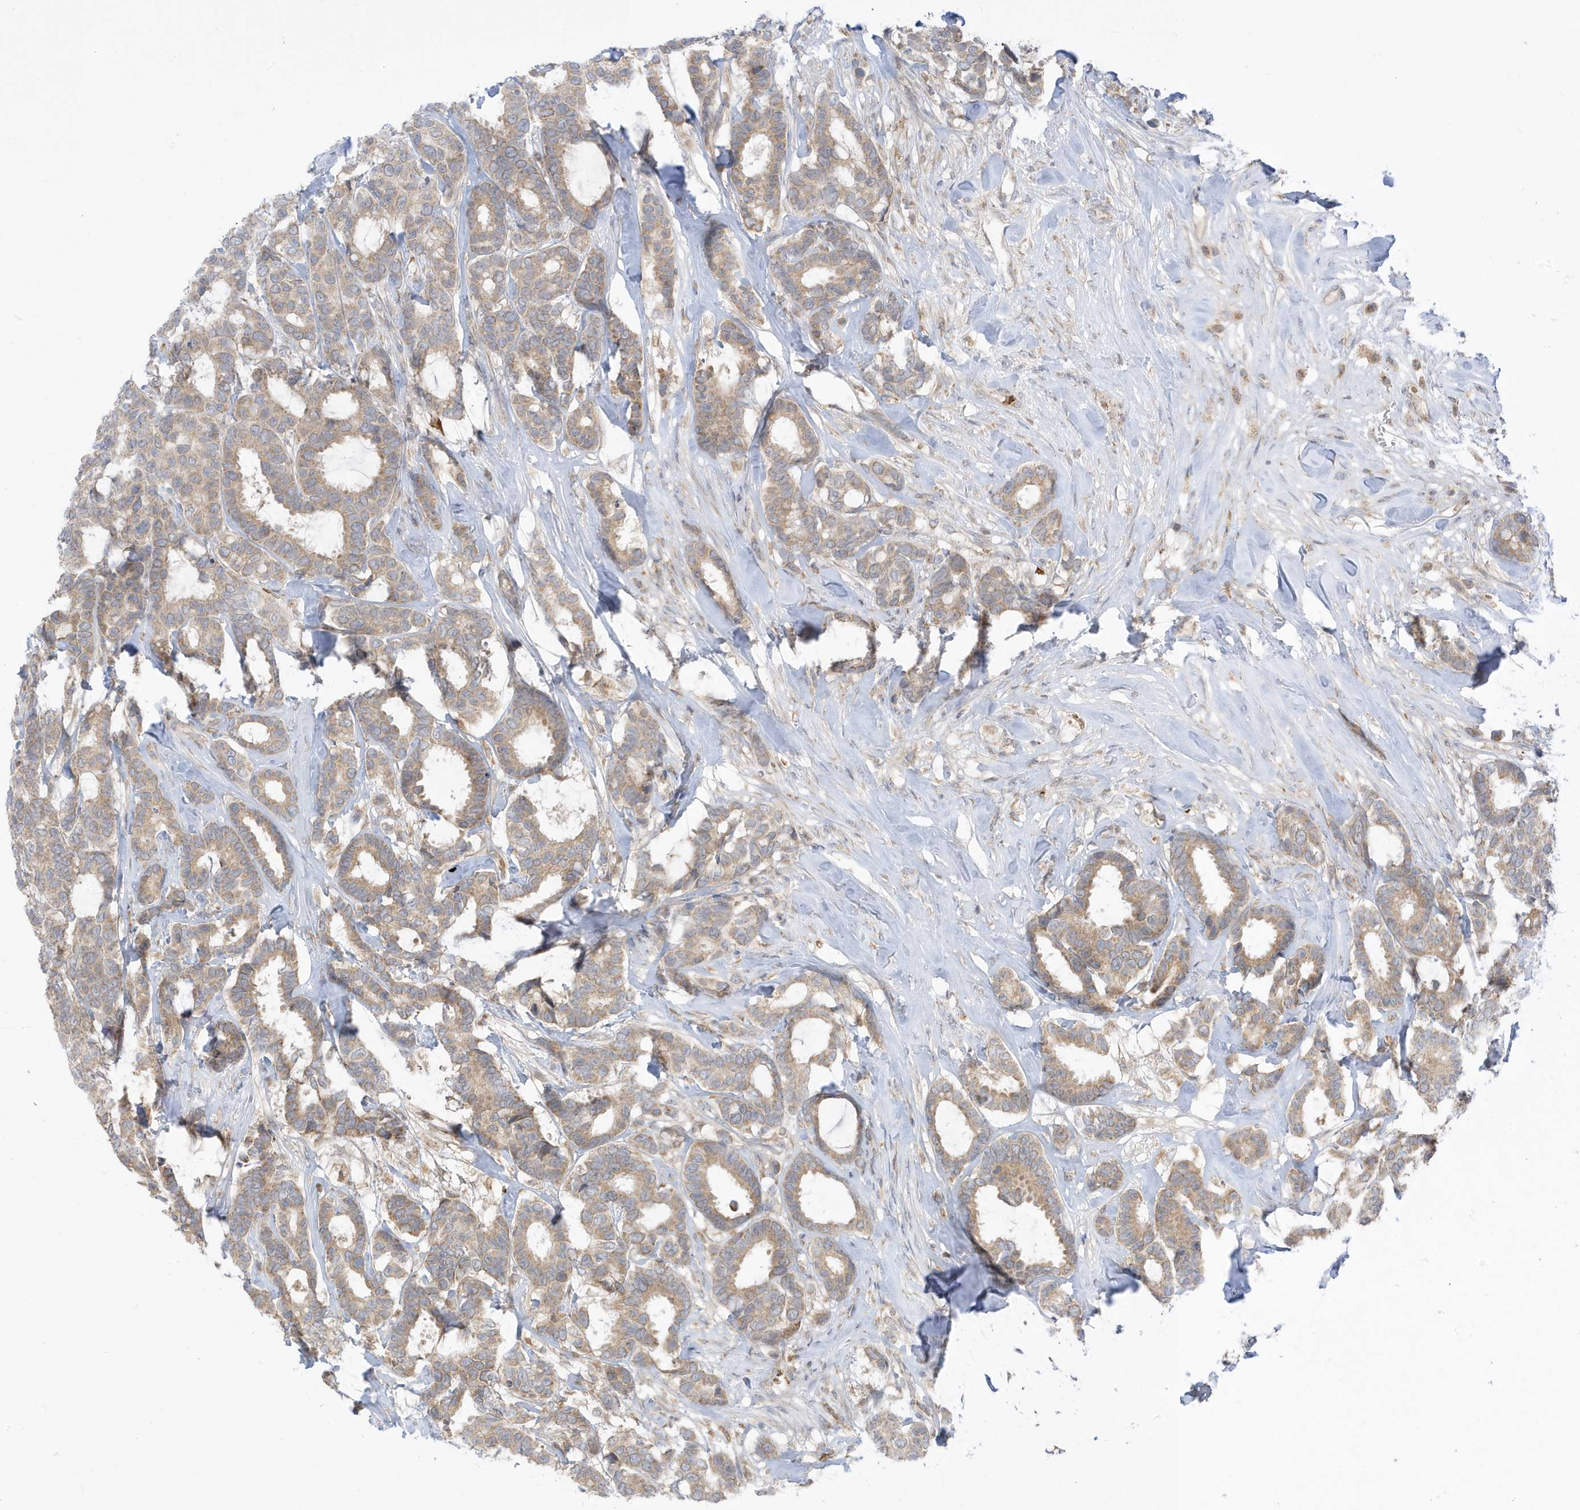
{"staining": {"intensity": "moderate", "quantity": ">75%", "location": "cytoplasmic/membranous"}, "tissue": "breast cancer", "cell_type": "Tumor cells", "image_type": "cancer", "snomed": [{"axis": "morphology", "description": "Duct carcinoma"}, {"axis": "topography", "description": "Breast"}], "caption": "Intraductal carcinoma (breast) was stained to show a protein in brown. There is medium levels of moderate cytoplasmic/membranous staining in about >75% of tumor cells.", "gene": "NPPC", "patient": {"sex": "female", "age": 87}}